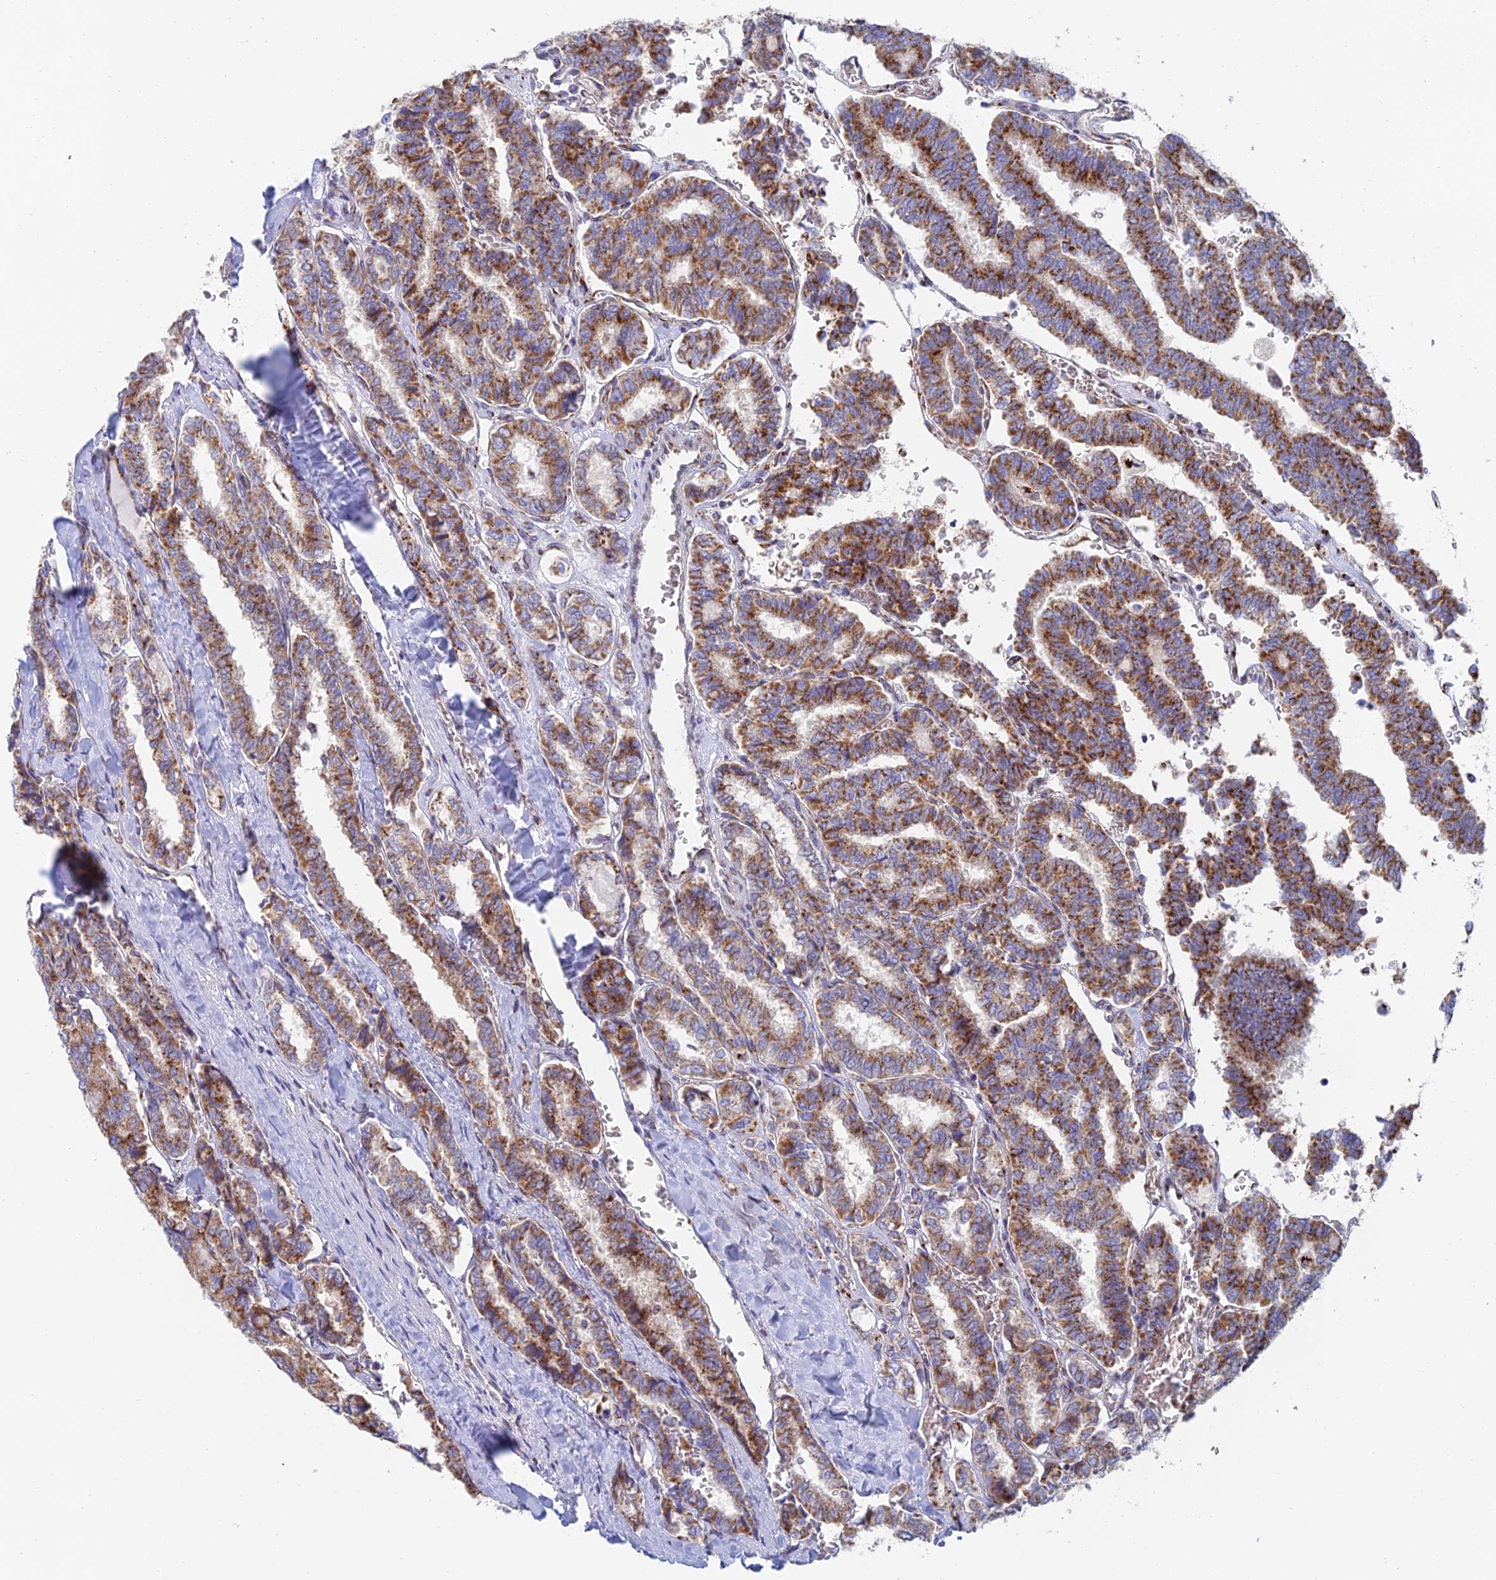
{"staining": {"intensity": "strong", "quantity": ">75%", "location": "cytoplasmic/membranous"}, "tissue": "thyroid cancer", "cell_type": "Tumor cells", "image_type": "cancer", "snomed": [{"axis": "morphology", "description": "Papillary adenocarcinoma, NOS"}, {"axis": "topography", "description": "Thyroid gland"}], "caption": "Strong cytoplasmic/membranous protein expression is appreciated in about >75% of tumor cells in thyroid papillary adenocarcinoma.", "gene": "HS2ST1", "patient": {"sex": "female", "age": 35}}